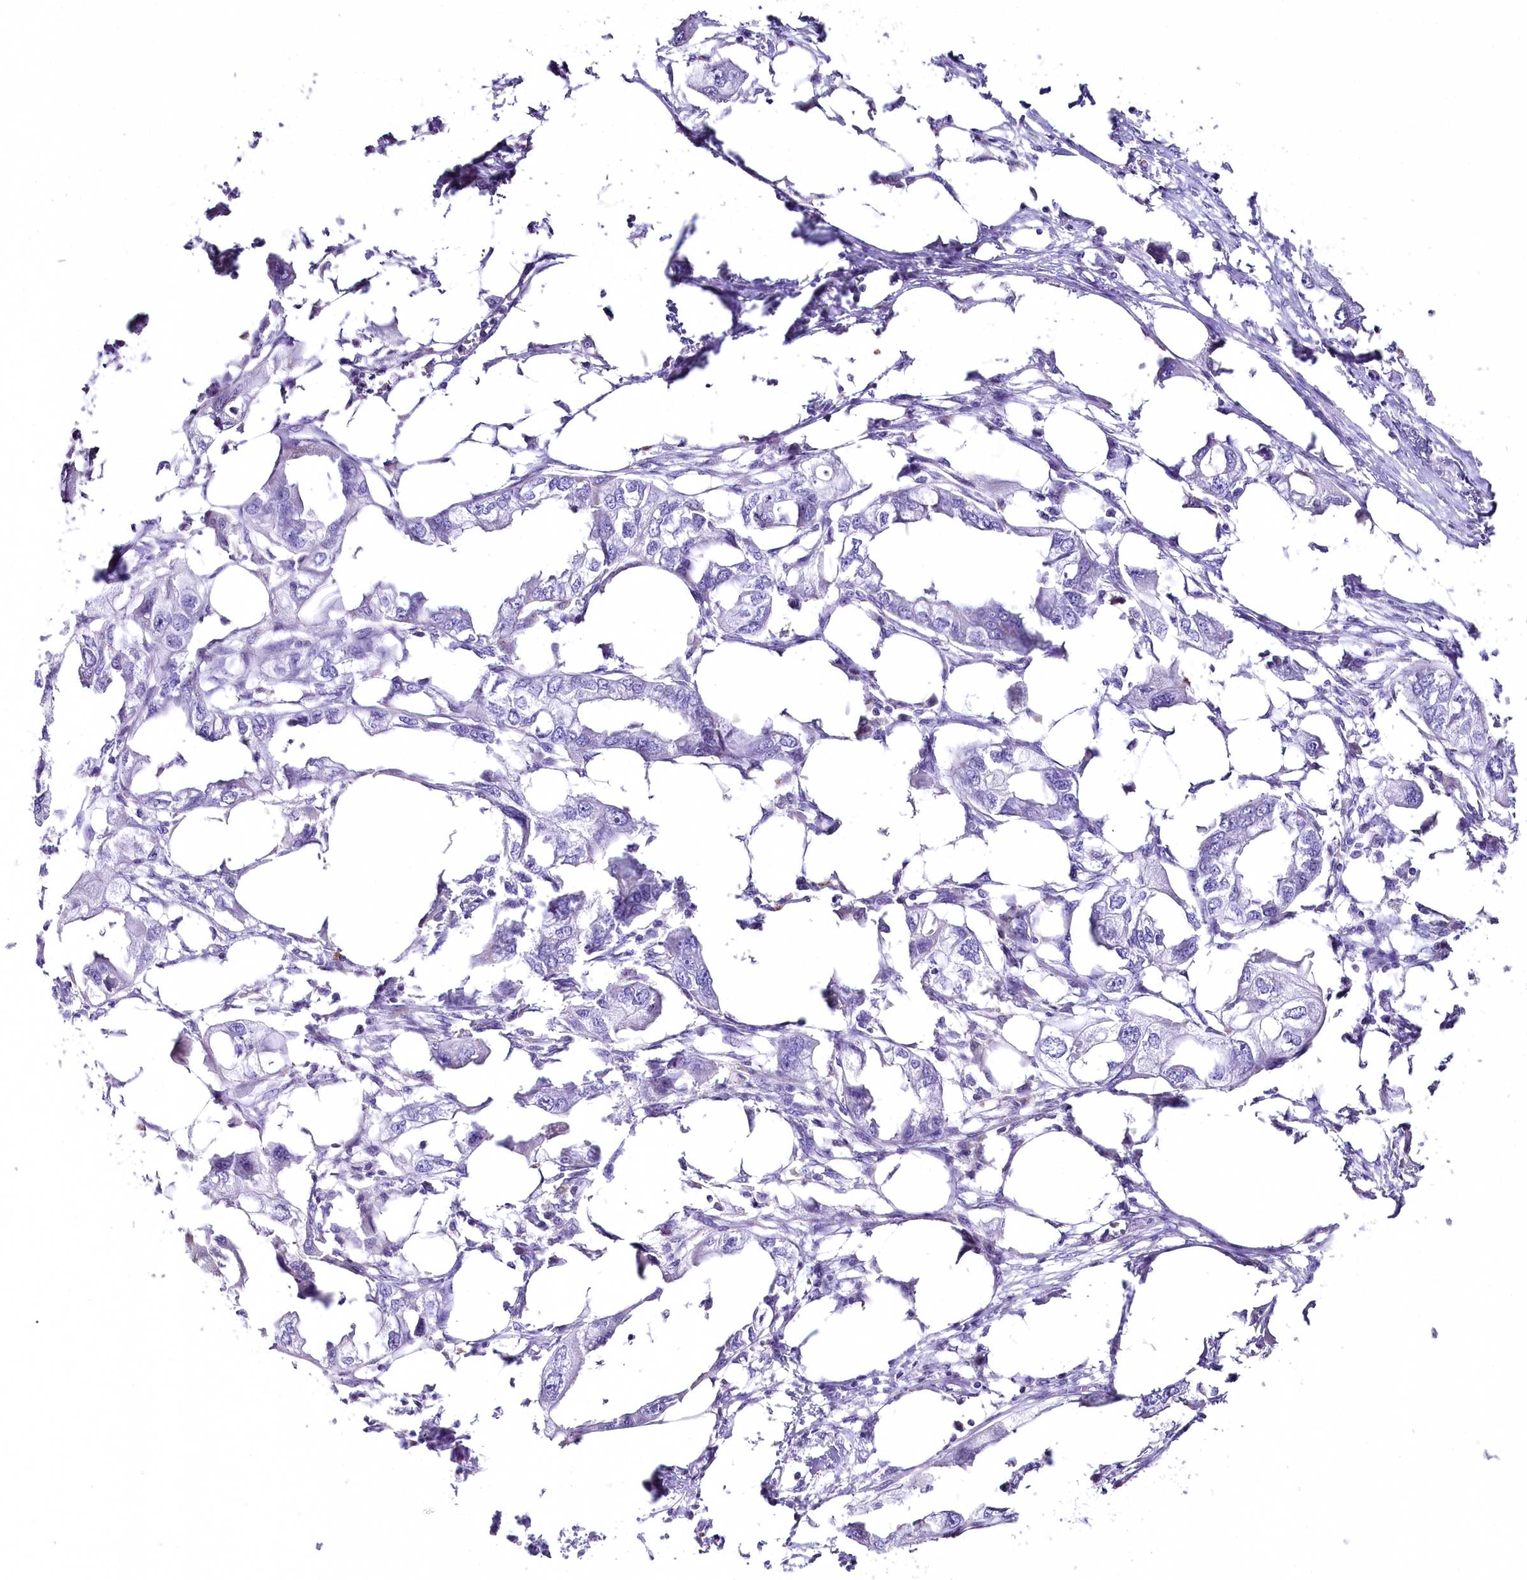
{"staining": {"intensity": "negative", "quantity": "none", "location": "none"}, "tissue": "endometrial cancer", "cell_type": "Tumor cells", "image_type": "cancer", "snomed": [{"axis": "morphology", "description": "Adenocarcinoma, NOS"}, {"axis": "morphology", "description": "Adenocarcinoma, metastatic, NOS"}, {"axis": "topography", "description": "Adipose tissue"}, {"axis": "topography", "description": "Endometrium"}], "caption": "Immunohistochemical staining of human endometrial cancer (metastatic adenocarcinoma) exhibits no significant positivity in tumor cells.", "gene": "MYOZ1", "patient": {"sex": "female", "age": 67}}